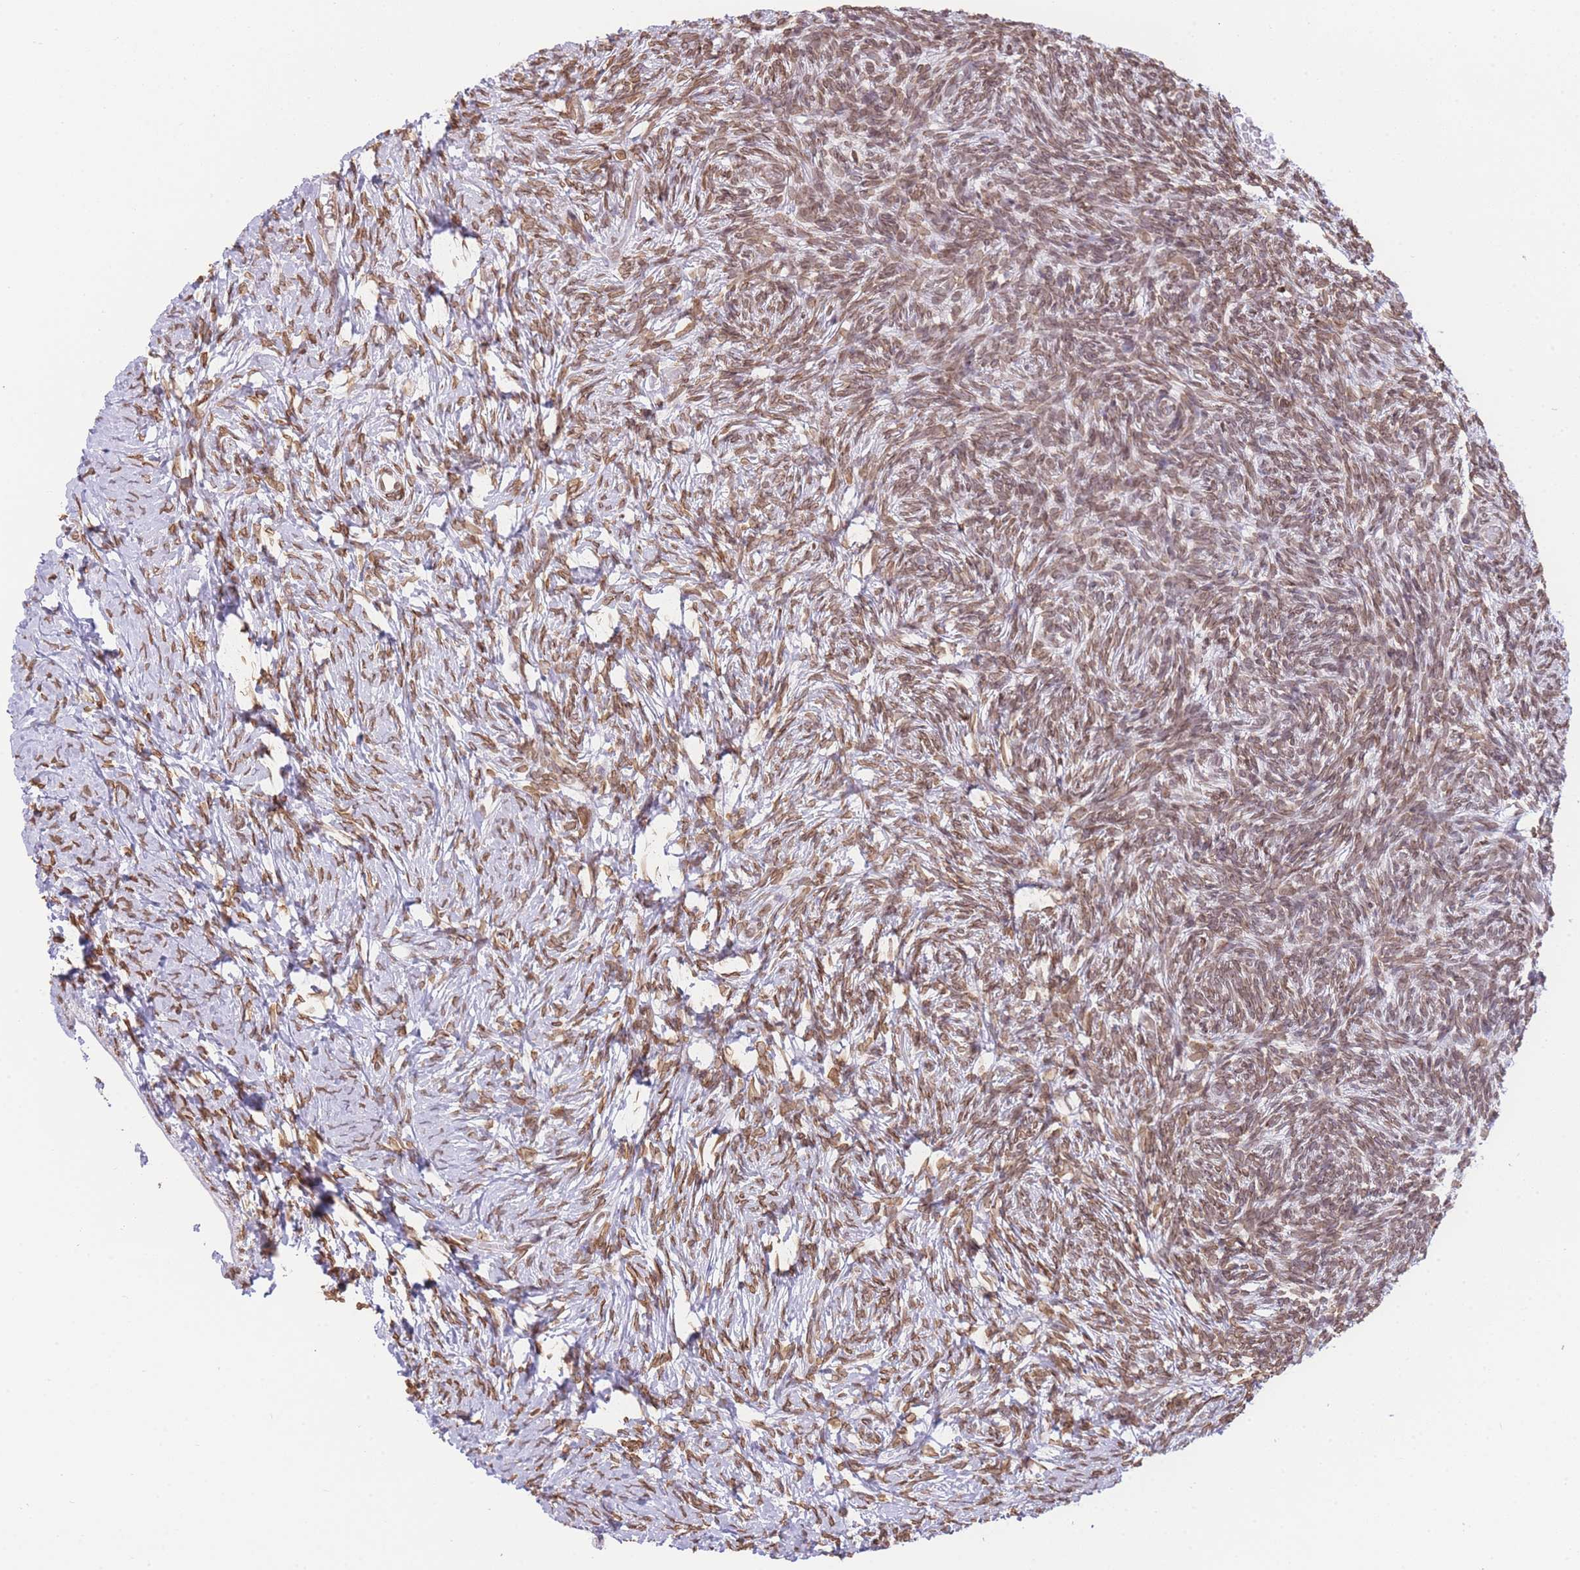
{"staining": {"intensity": "moderate", "quantity": ">75%", "location": "nuclear"}, "tissue": "ovary", "cell_type": "Ovarian stroma cells", "image_type": "normal", "snomed": [{"axis": "morphology", "description": "Normal tissue, NOS"}, {"axis": "topography", "description": "Ovary"}], "caption": "Normal ovary was stained to show a protein in brown. There is medium levels of moderate nuclear expression in about >75% of ovarian stroma cells.", "gene": "OR10AD1", "patient": {"sex": "female", "age": 39}}